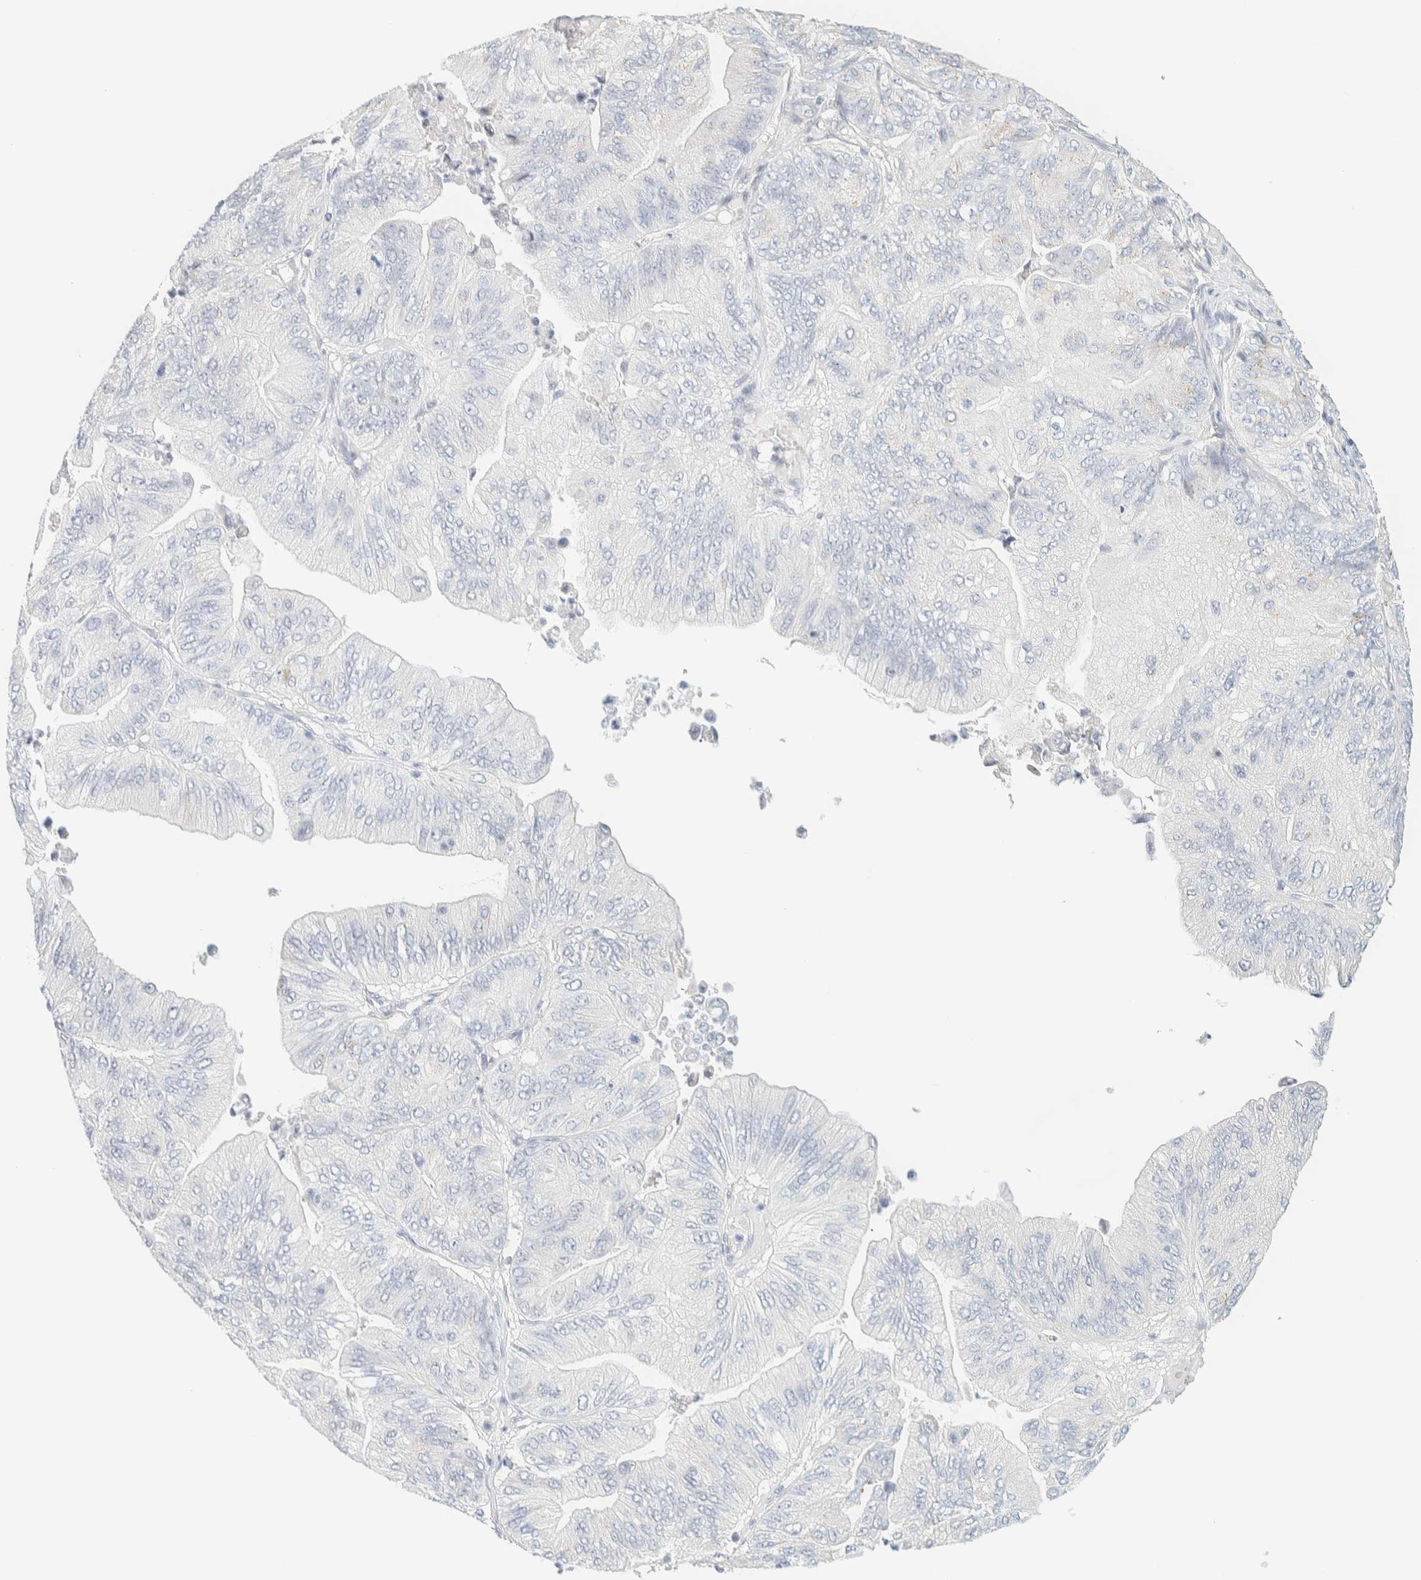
{"staining": {"intensity": "weak", "quantity": "<25%", "location": "cytoplasmic/membranous"}, "tissue": "ovarian cancer", "cell_type": "Tumor cells", "image_type": "cancer", "snomed": [{"axis": "morphology", "description": "Cystadenocarcinoma, mucinous, NOS"}, {"axis": "topography", "description": "Ovary"}], "caption": "This photomicrograph is of mucinous cystadenocarcinoma (ovarian) stained with IHC to label a protein in brown with the nuclei are counter-stained blue. There is no staining in tumor cells. (DAB immunohistochemistry, high magnification).", "gene": "SPNS3", "patient": {"sex": "female", "age": 61}}